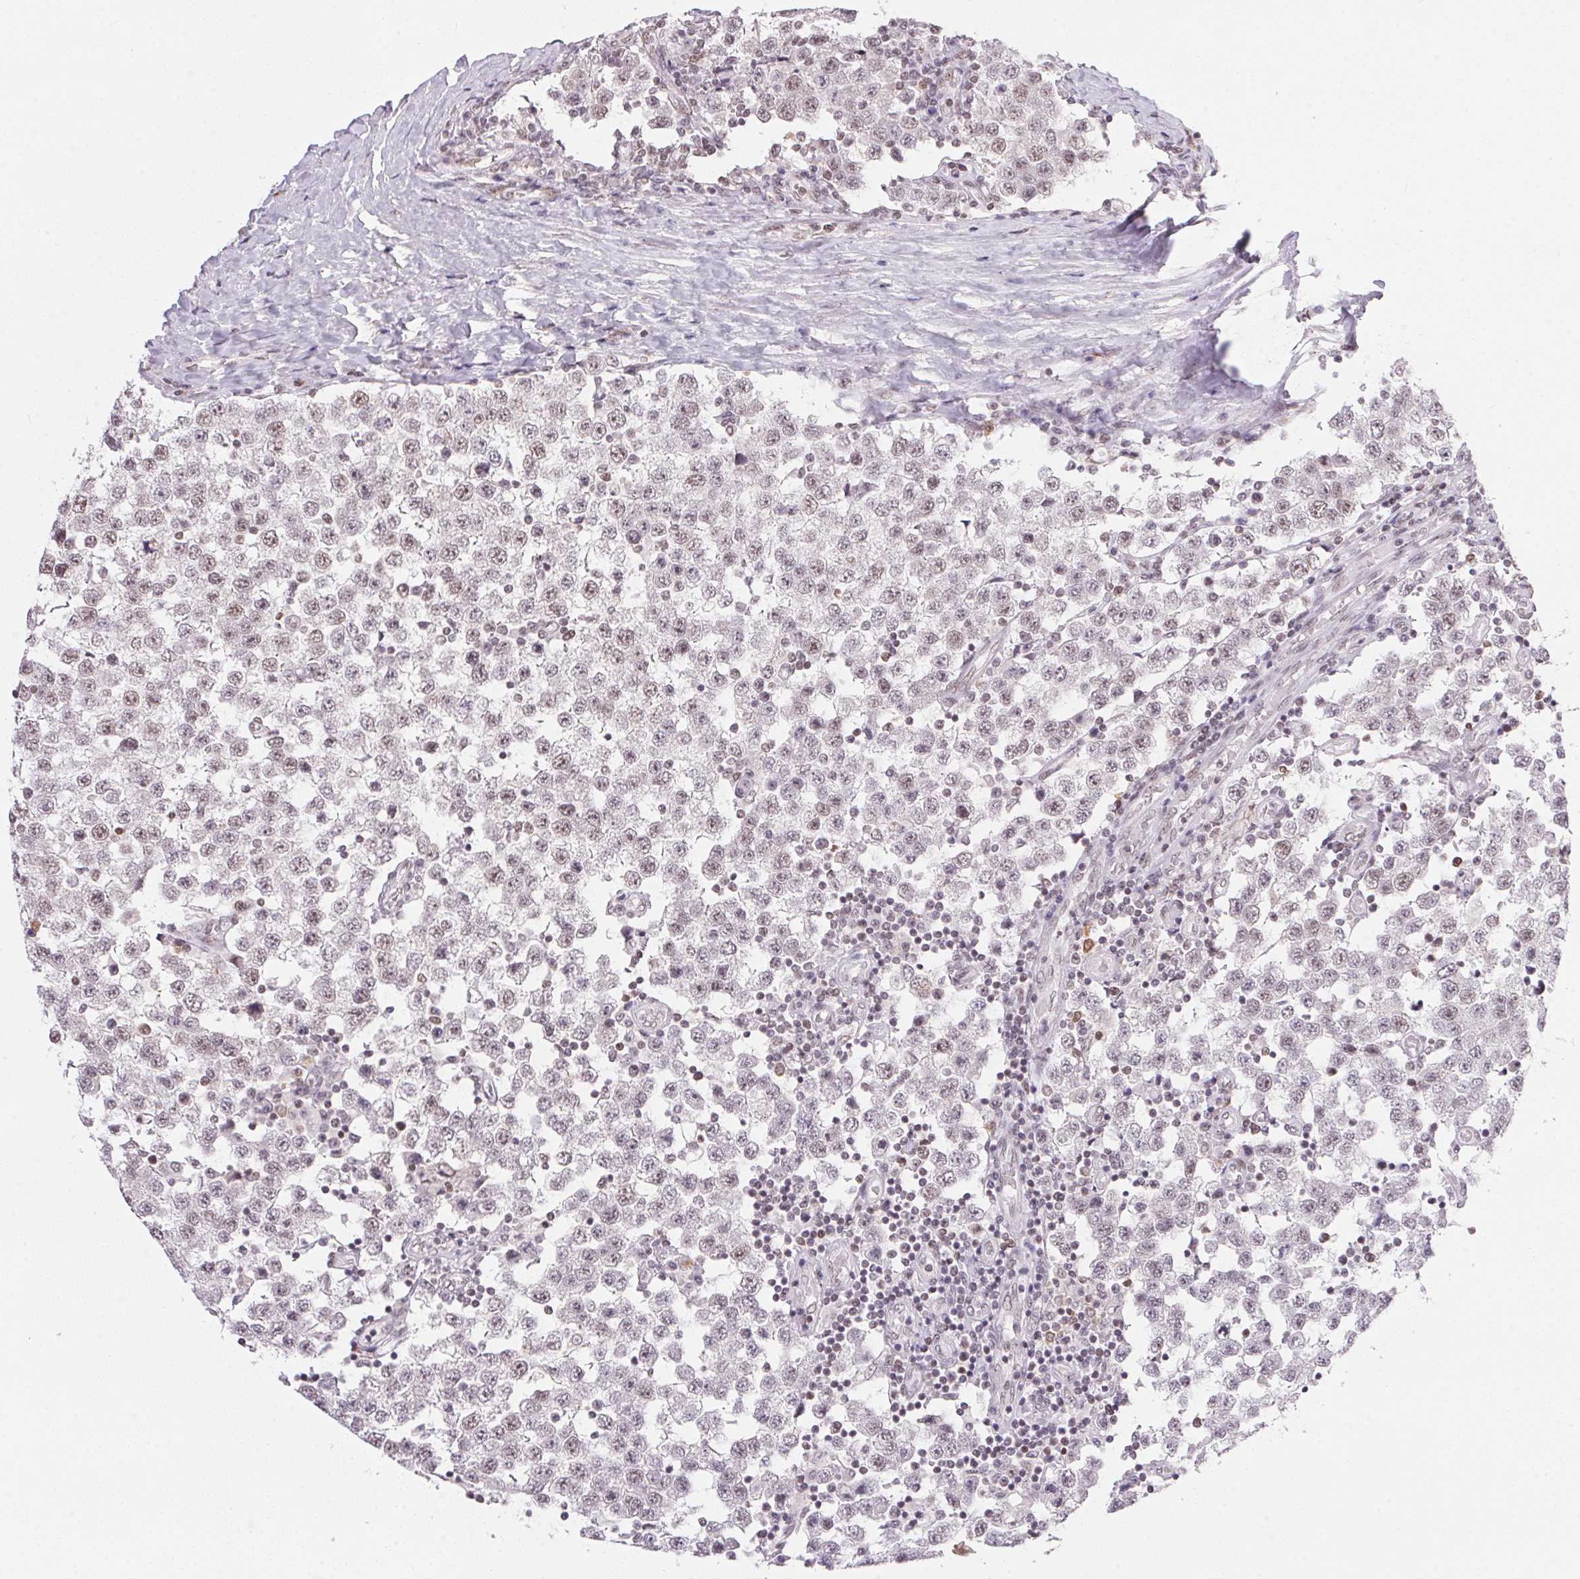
{"staining": {"intensity": "weak", "quantity": "25%-75%", "location": "nuclear"}, "tissue": "testis cancer", "cell_type": "Tumor cells", "image_type": "cancer", "snomed": [{"axis": "morphology", "description": "Seminoma, NOS"}, {"axis": "topography", "description": "Testis"}], "caption": "A brown stain labels weak nuclear positivity of a protein in human testis cancer (seminoma) tumor cells. (IHC, brightfield microscopy, high magnification).", "gene": "NFE2L1", "patient": {"sex": "male", "age": 34}}